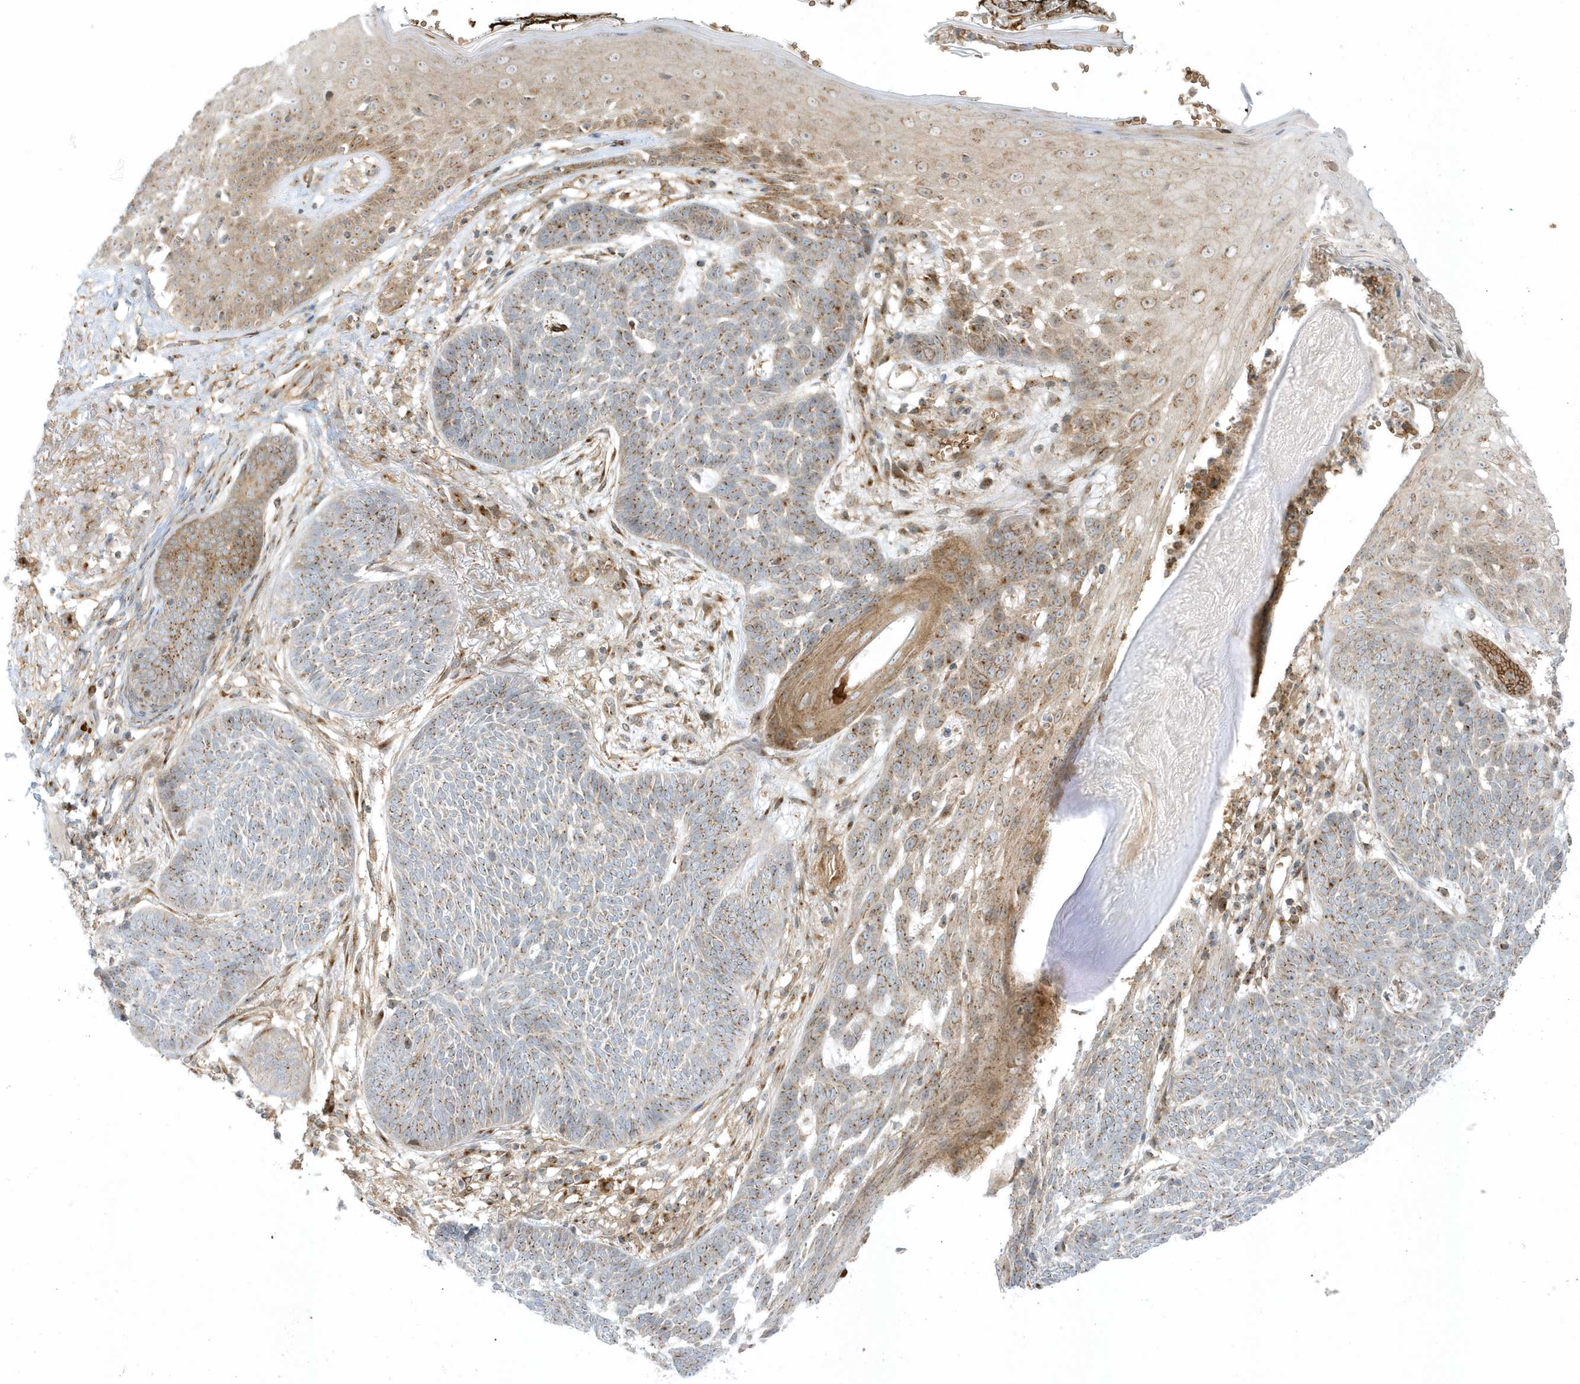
{"staining": {"intensity": "moderate", "quantity": "25%-75%", "location": "cytoplasmic/membranous"}, "tissue": "skin cancer", "cell_type": "Tumor cells", "image_type": "cancer", "snomed": [{"axis": "morphology", "description": "Normal tissue, NOS"}, {"axis": "morphology", "description": "Basal cell carcinoma"}, {"axis": "topography", "description": "Skin"}], "caption": "Skin cancer tissue shows moderate cytoplasmic/membranous positivity in about 25%-75% of tumor cells (Brightfield microscopy of DAB IHC at high magnification).", "gene": "RPP40", "patient": {"sex": "male", "age": 64}}